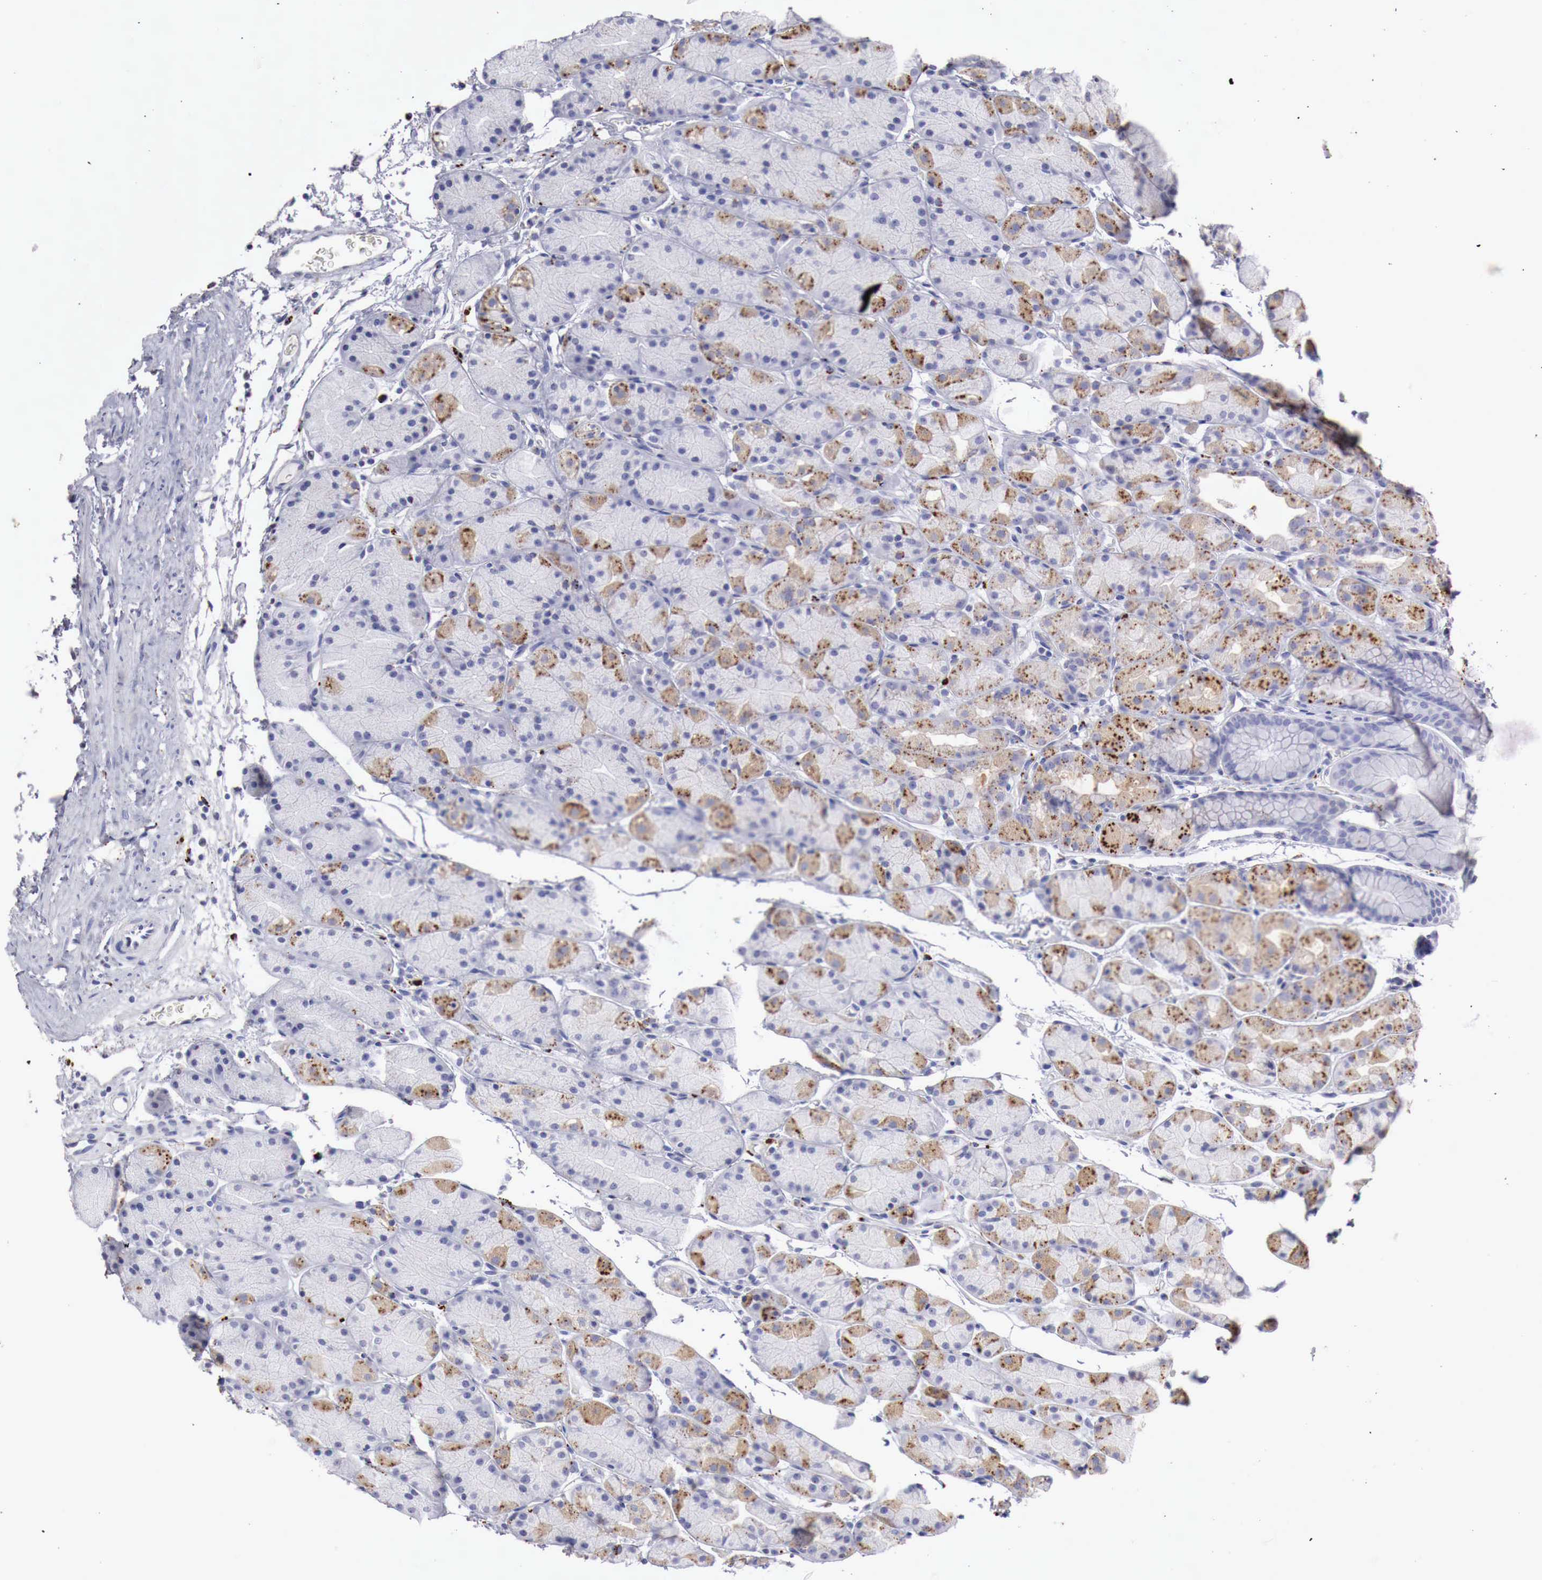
{"staining": {"intensity": "moderate", "quantity": "25%-75%", "location": "cytoplasmic/membranous"}, "tissue": "stomach", "cell_type": "Glandular cells", "image_type": "normal", "snomed": [{"axis": "morphology", "description": "Adenocarcinoma, NOS"}, {"axis": "topography", "description": "Stomach, upper"}], "caption": "A high-resolution micrograph shows IHC staining of normal stomach, which displays moderate cytoplasmic/membranous positivity in about 25%-75% of glandular cells.", "gene": "GLA", "patient": {"sex": "male", "age": 47}}